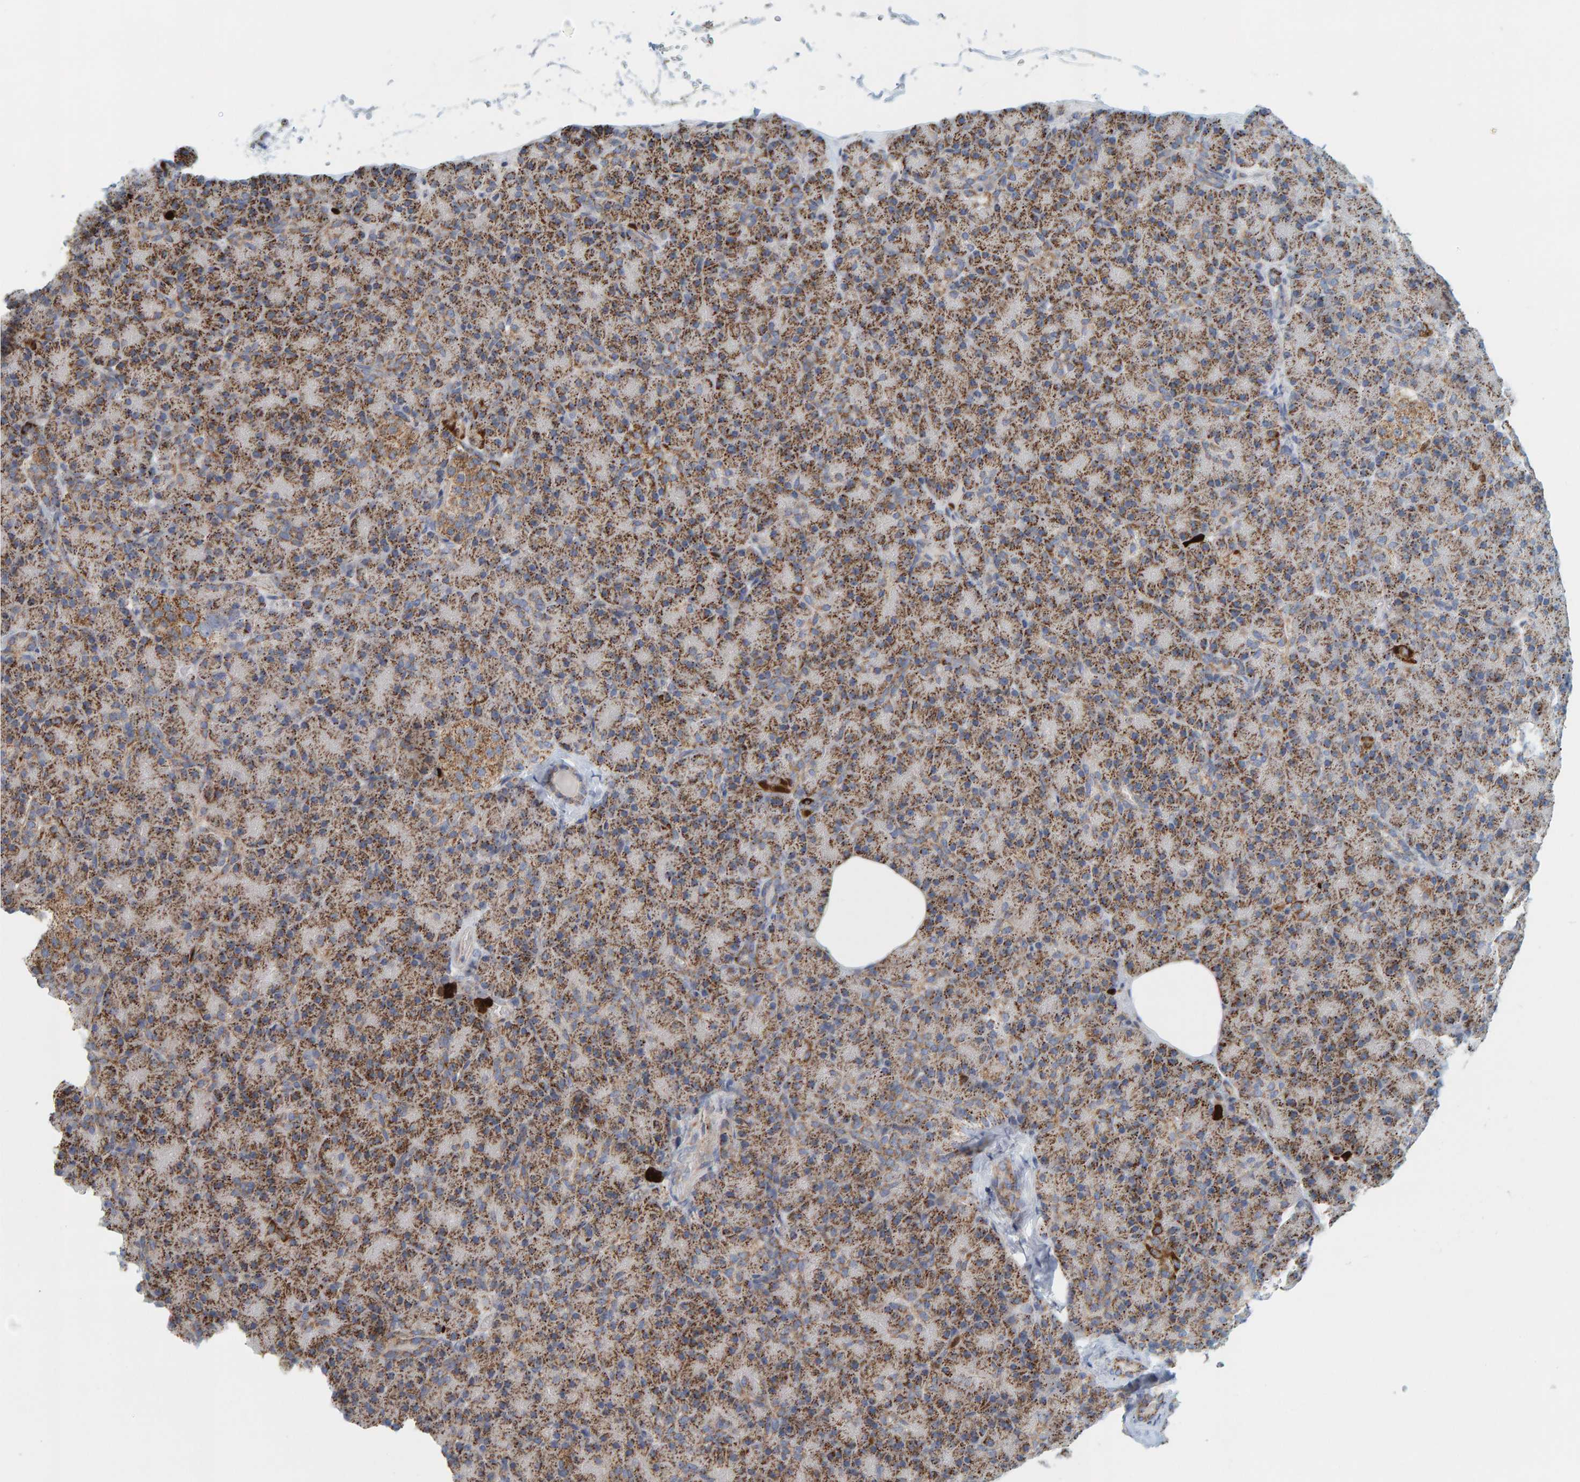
{"staining": {"intensity": "strong", "quantity": ">75%", "location": "cytoplasmic/membranous"}, "tissue": "pancreas", "cell_type": "Exocrine glandular cells", "image_type": "normal", "snomed": [{"axis": "morphology", "description": "Normal tissue, NOS"}, {"axis": "topography", "description": "Pancreas"}], "caption": "Immunohistochemistry image of unremarkable pancreas: pancreas stained using immunohistochemistry (IHC) reveals high levels of strong protein expression localized specifically in the cytoplasmic/membranous of exocrine glandular cells, appearing as a cytoplasmic/membranous brown color.", "gene": "B9D1", "patient": {"sex": "female", "age": 43}}